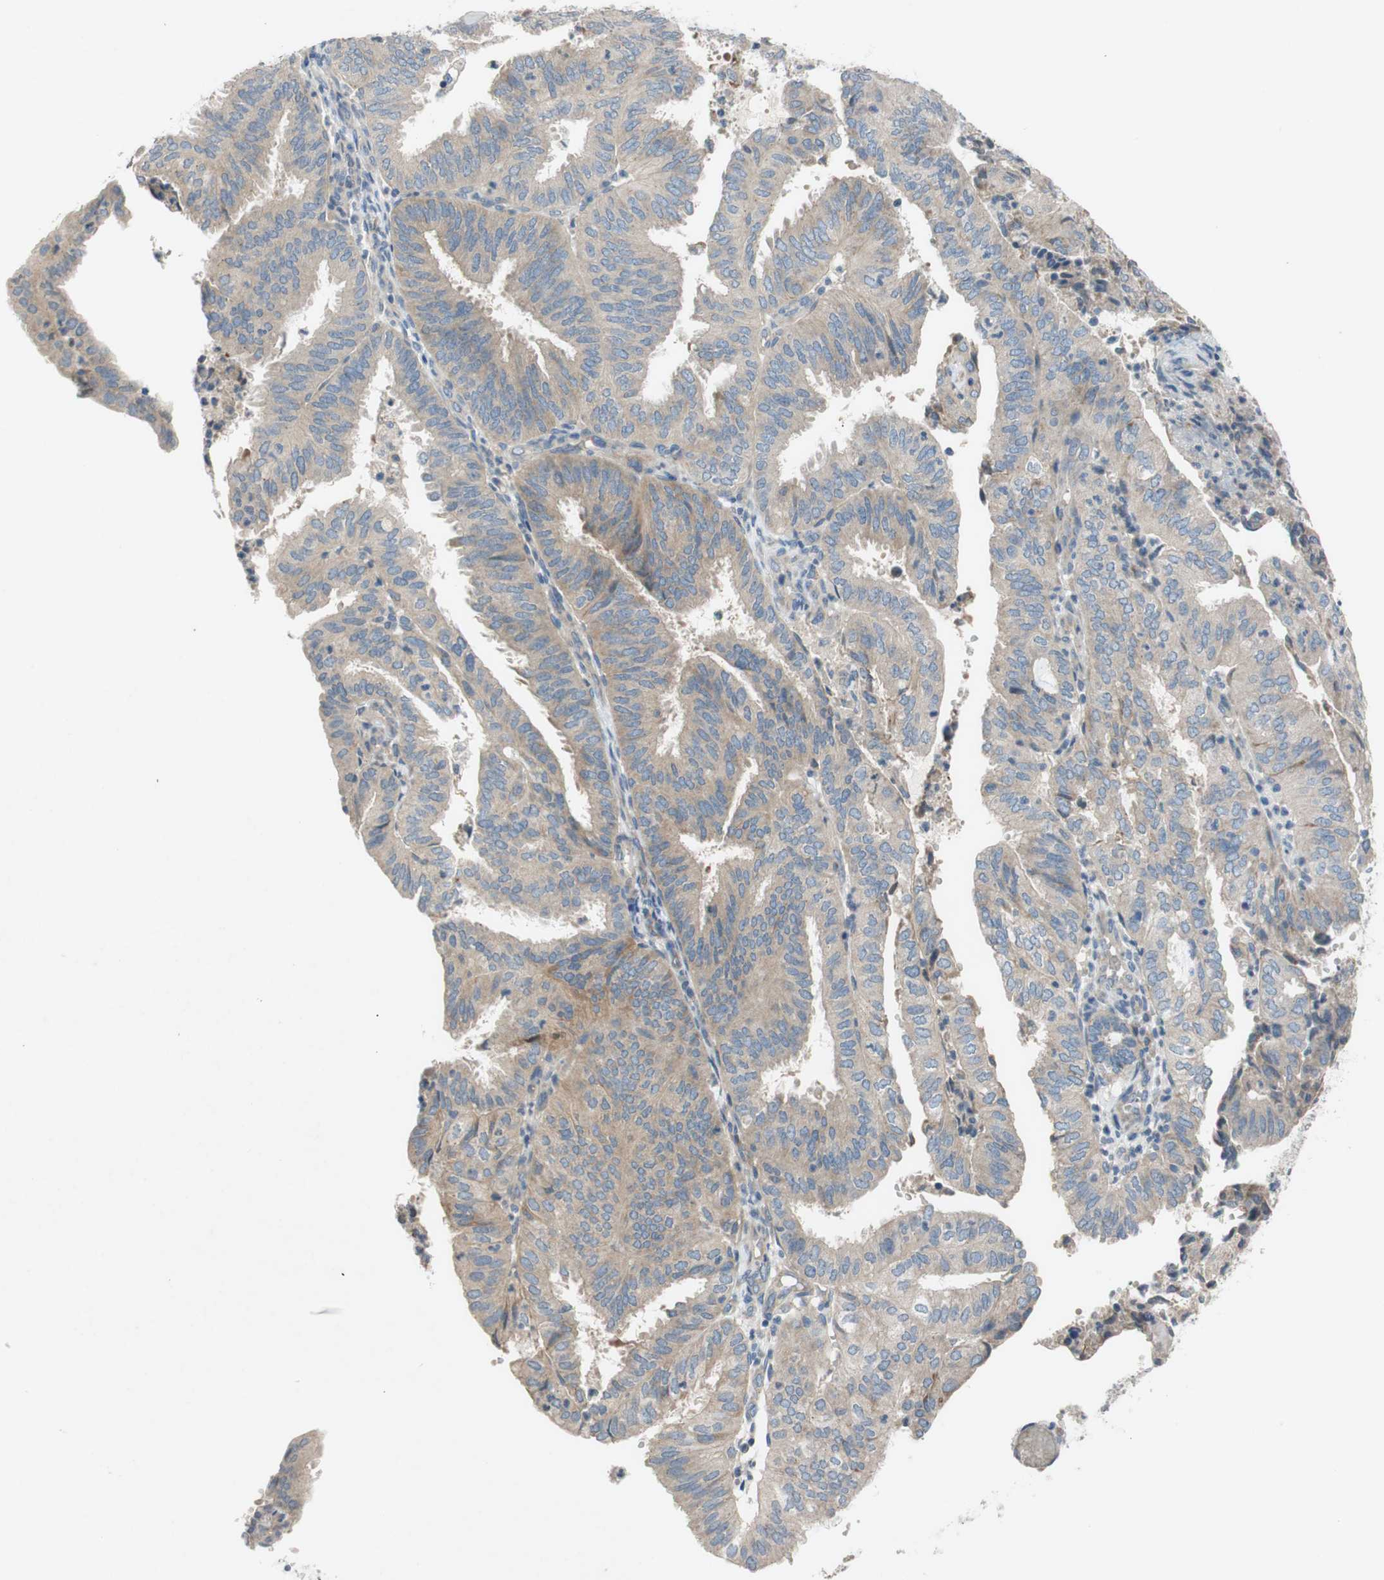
{"staining": {"intensity": "weak", "quantity": ">75%", "location": "cytoplasmic/membranous"}, "tissue": "endometrial cancer", "cell_type": "Tumor cells", "image_type": "cancer", "snomed": [{"axis": "morphology", "description": "Adenocarcinoma, NOS"}, {"axis": "topography", "description": "Uterus"}], "caption": "Immunohistochemical staining of endometrial adenocarcinoma displays low levels of weak cytoplasmic/membranous protein staining in approximately >75% of tumor cells. The staining was performed using DAB (3,3'-diaminobenzidine) to visualize the protein expression in brown, while the nuclei were stained in blue with hematoxylin (Magnification: 20x).", "gene": "ADD2", "patient": {"sex": "female", "age": 60}}